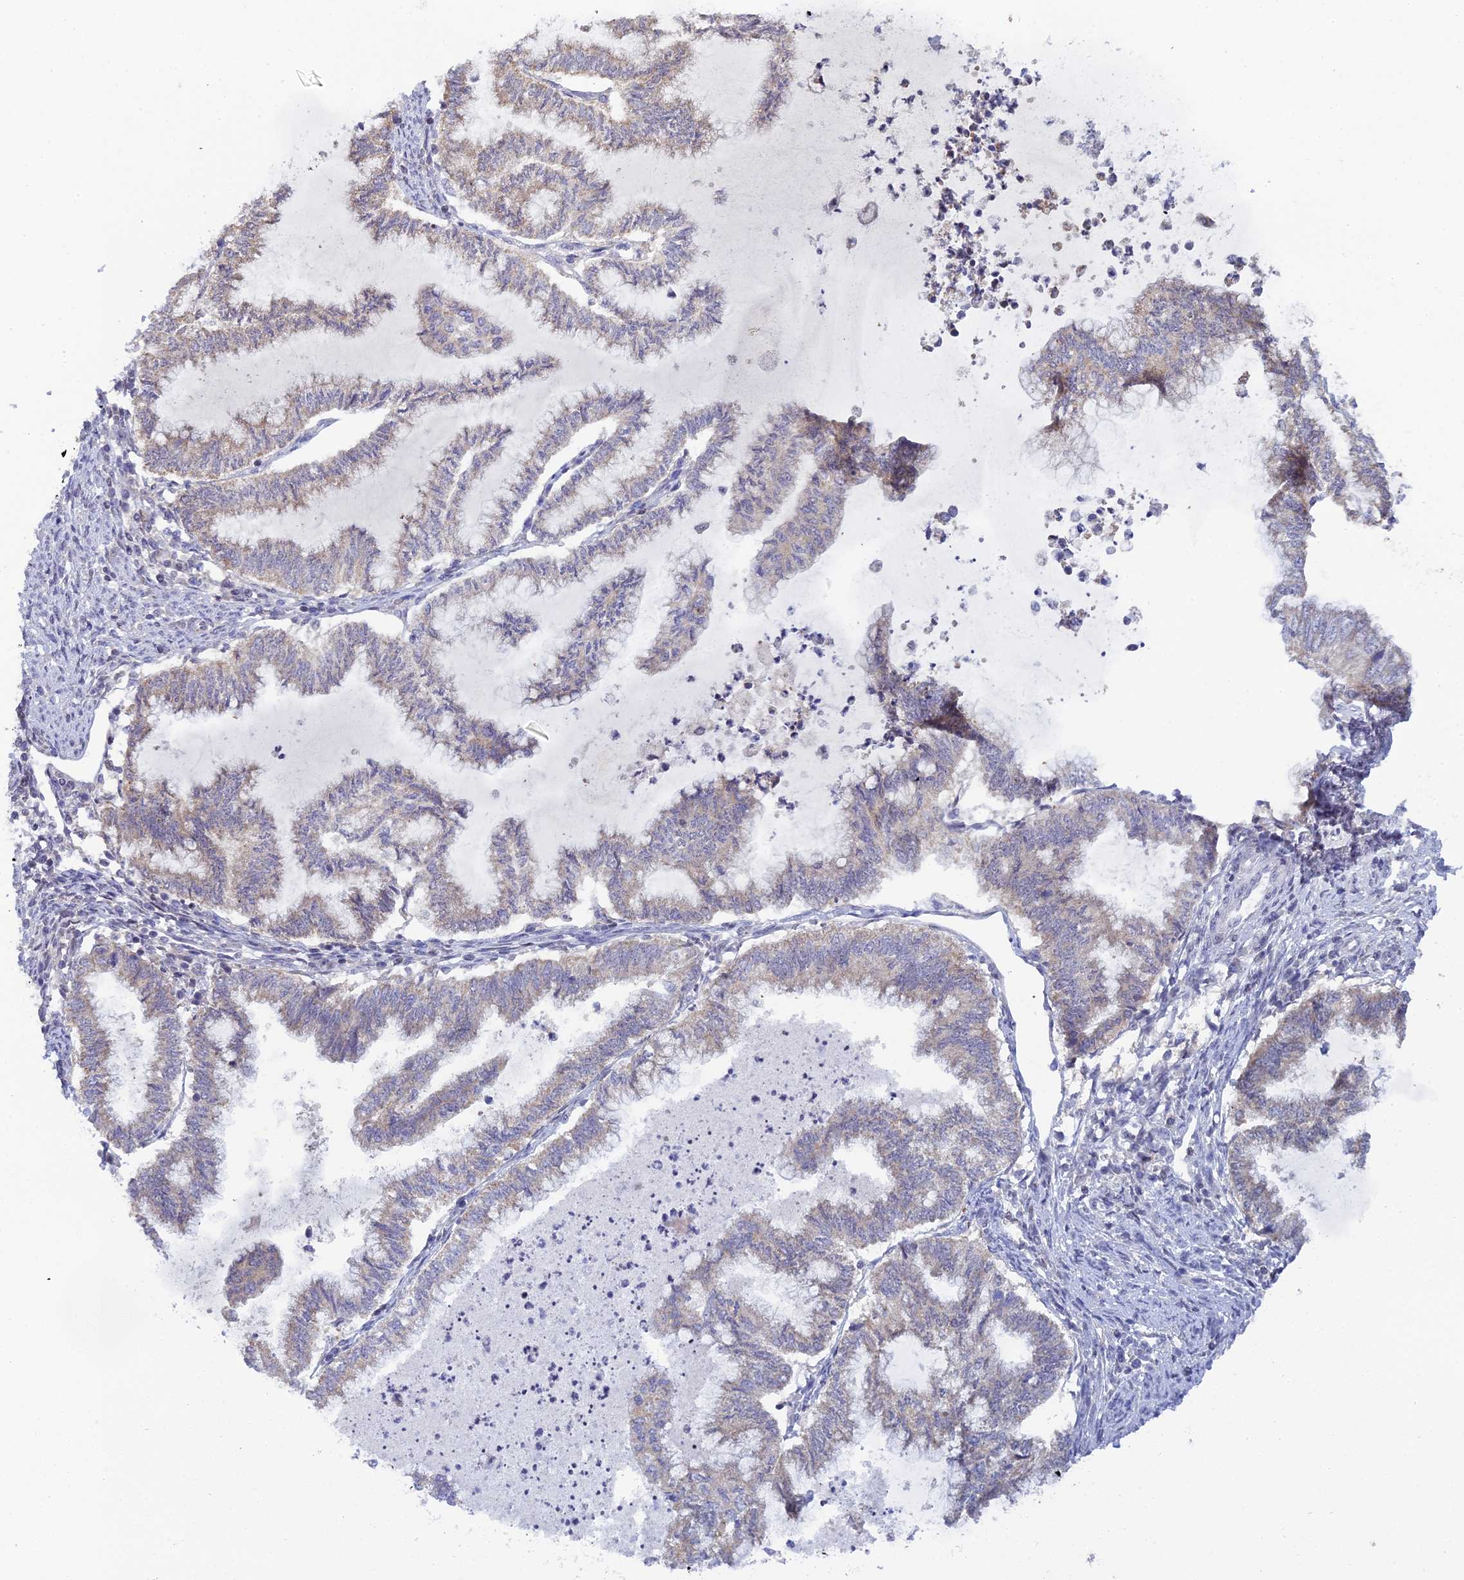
{"staining": {"intensity": "weak", "quantity": "25%-75%", "location": "cytoplasmic/membranous"}, "tissue": "endometrial cancer", "cell_type": "Tumor cells", "image_type": "cancer", "snomed": [{"axis": "morphology", "description": "Adenocarcinoma, NOS"}, {"axis": "topography", "description": "Endometrium"}], "caption": "The immunohistochemical stain highlights weak cytoplasmic/membranous positivity in tumor cells of adenocarcinoma (endometrial) tissue. (DAB IHC, brown staining for protein, blue staining for nuclei).", "gene": "ELOA2", "patient": {"sex": "female", "age": 79}}